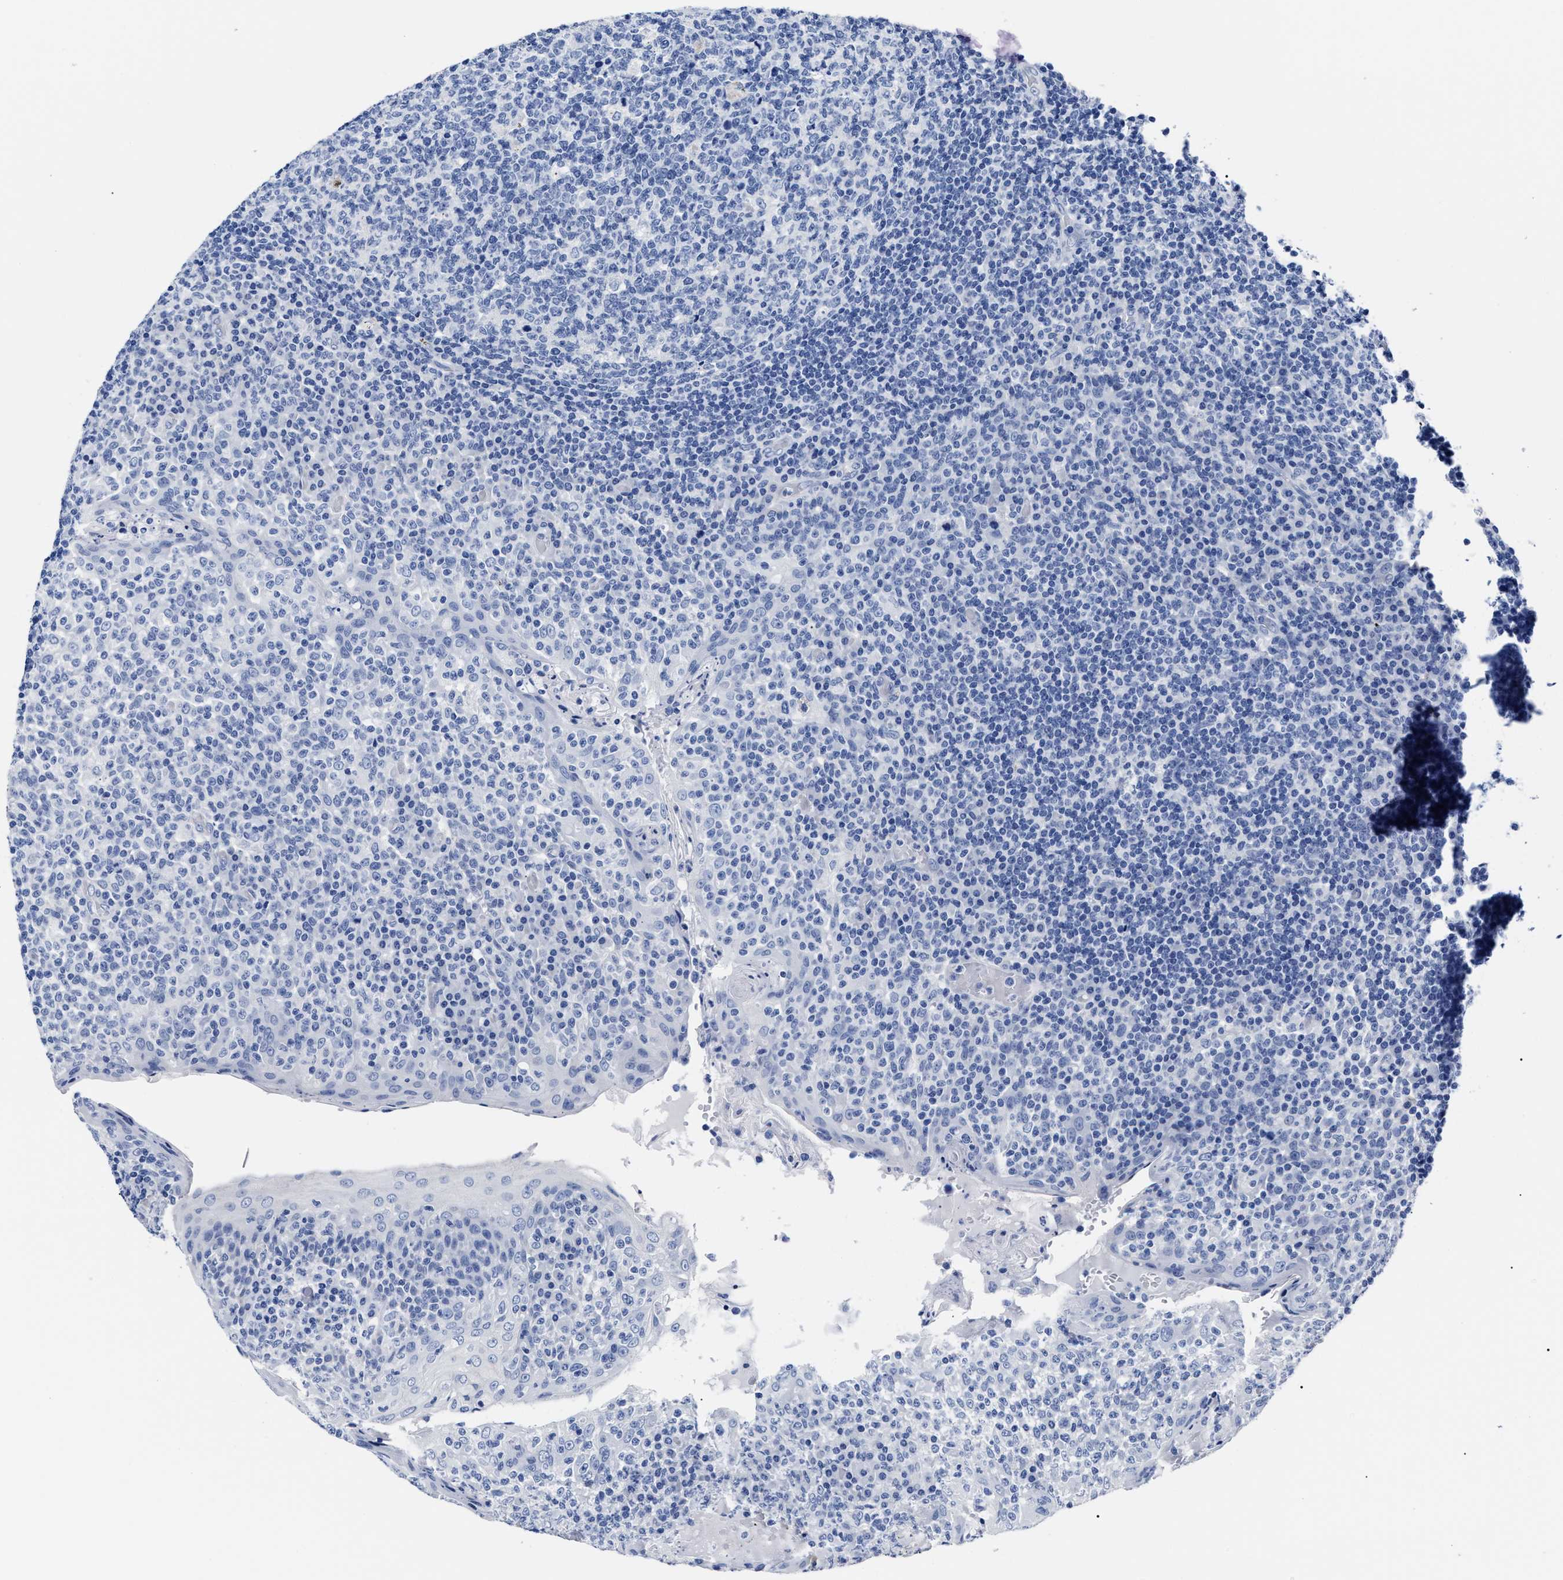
{"staining": {"intensity": "negative", "quantity": "none", "location": "none"}, "tissue": "tonsil", "cell_type": "Germinal center cells", "image_type": "normal", "snomed": [{"axis": "morphology", "description": "Normal tissue, NOS"}, {"axis": "topography", "description": "Tonsil"}], "caption": "The micrograph reveals no staining of germinal center cells in unremarkable tonsil.", "gene": "ALPG", "patient": {"sex": "female", "age": 19}}